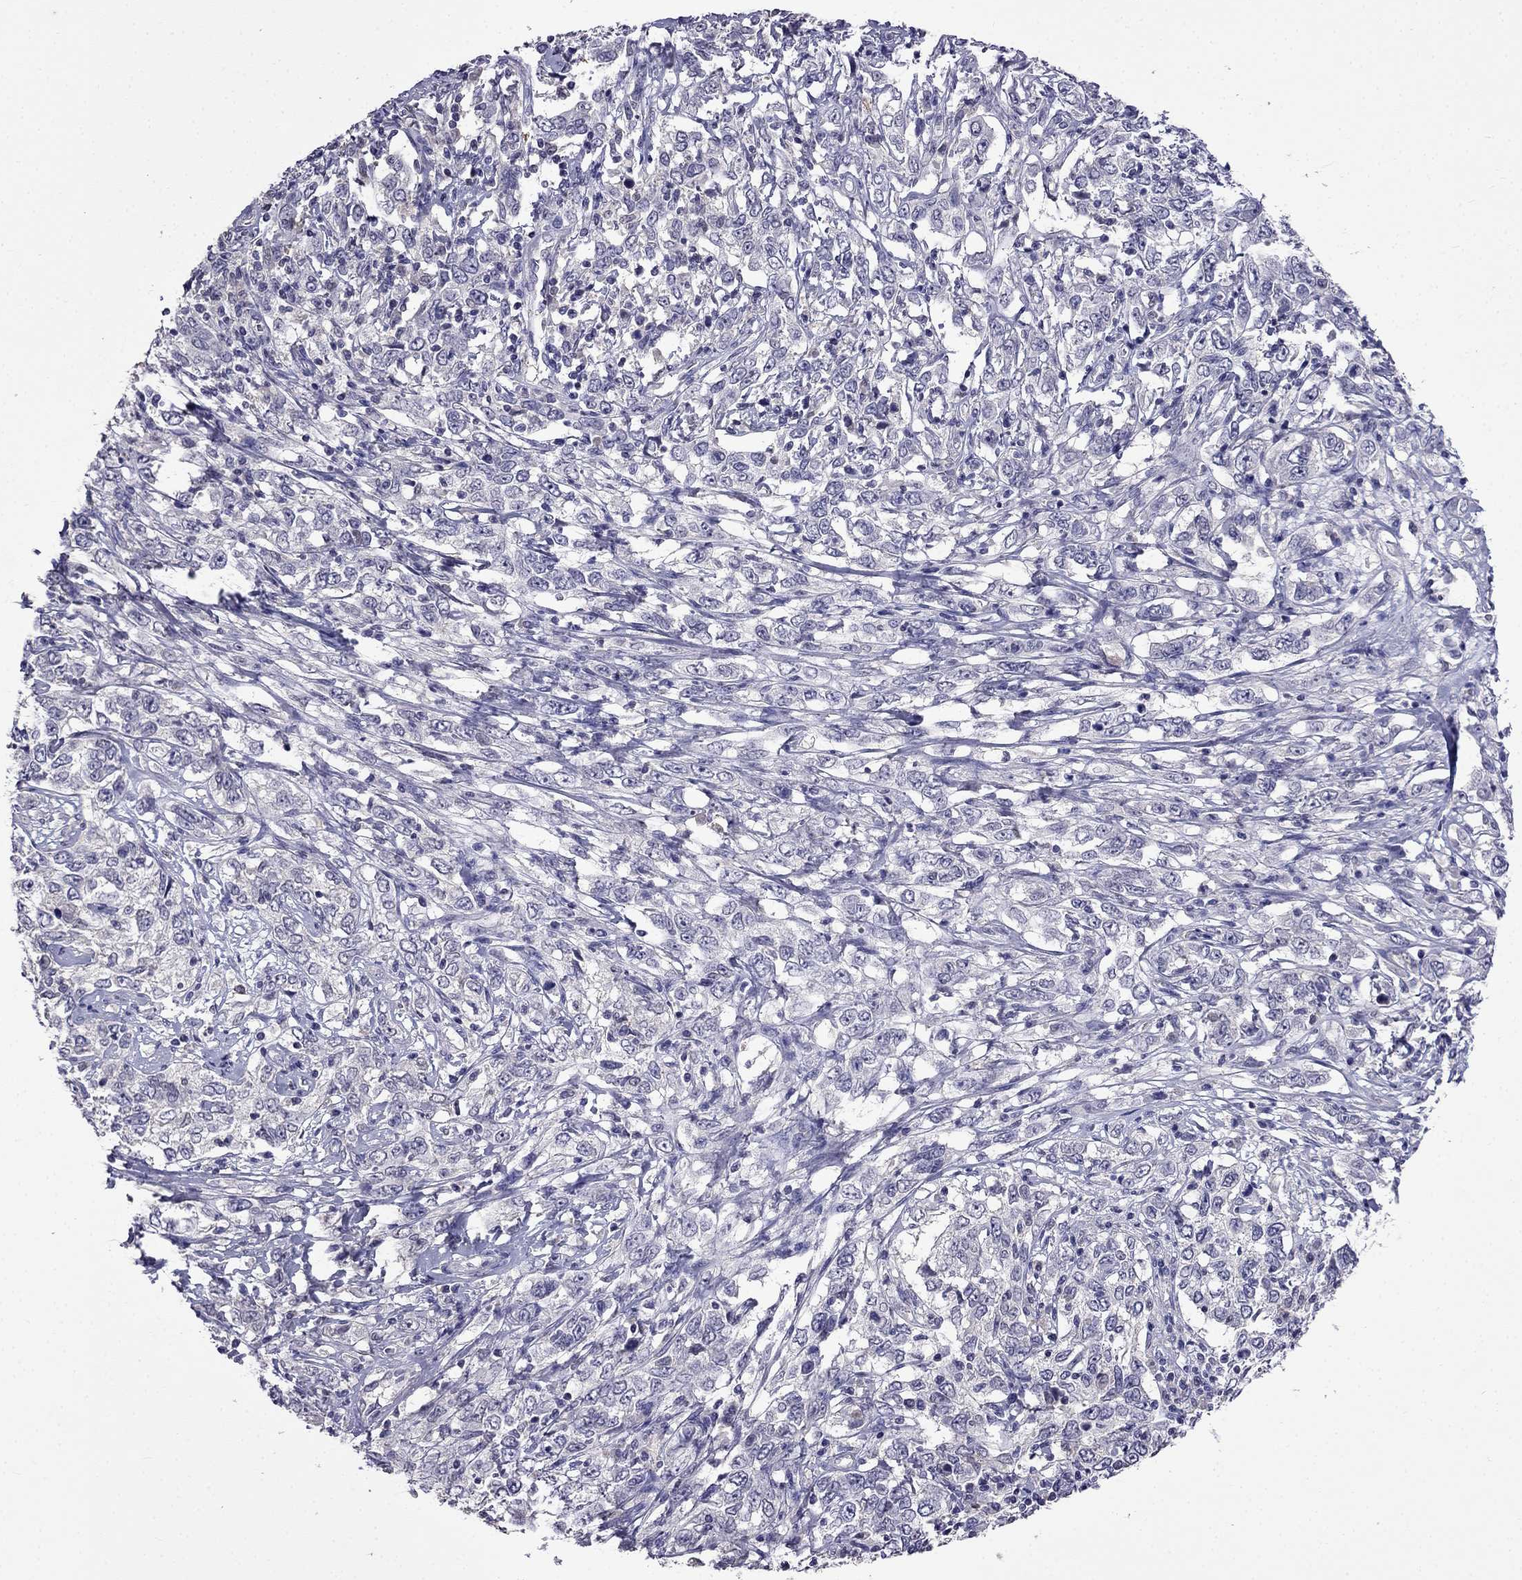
{"staining": {"intensity": "negative", "quantity": "none", "location": "none"}, "tissue": "cervical cancer", "cell_type": "Tumor cells", "image_type": "cancer", "snomed": [{"axis": "morphology", "description": "Adenocarcinoma, NOS"}, {"axis": "topography", "description": "Cervix"}], "caption": "Immunohistochemistry photomicrograph of neoplastic tissue: adenocarcinoma (cervical) stained with DAB shows no significant protein positivity in tumor cells.", "gene": "AQP9", "patient": {"sex": "female", "age": 40}}